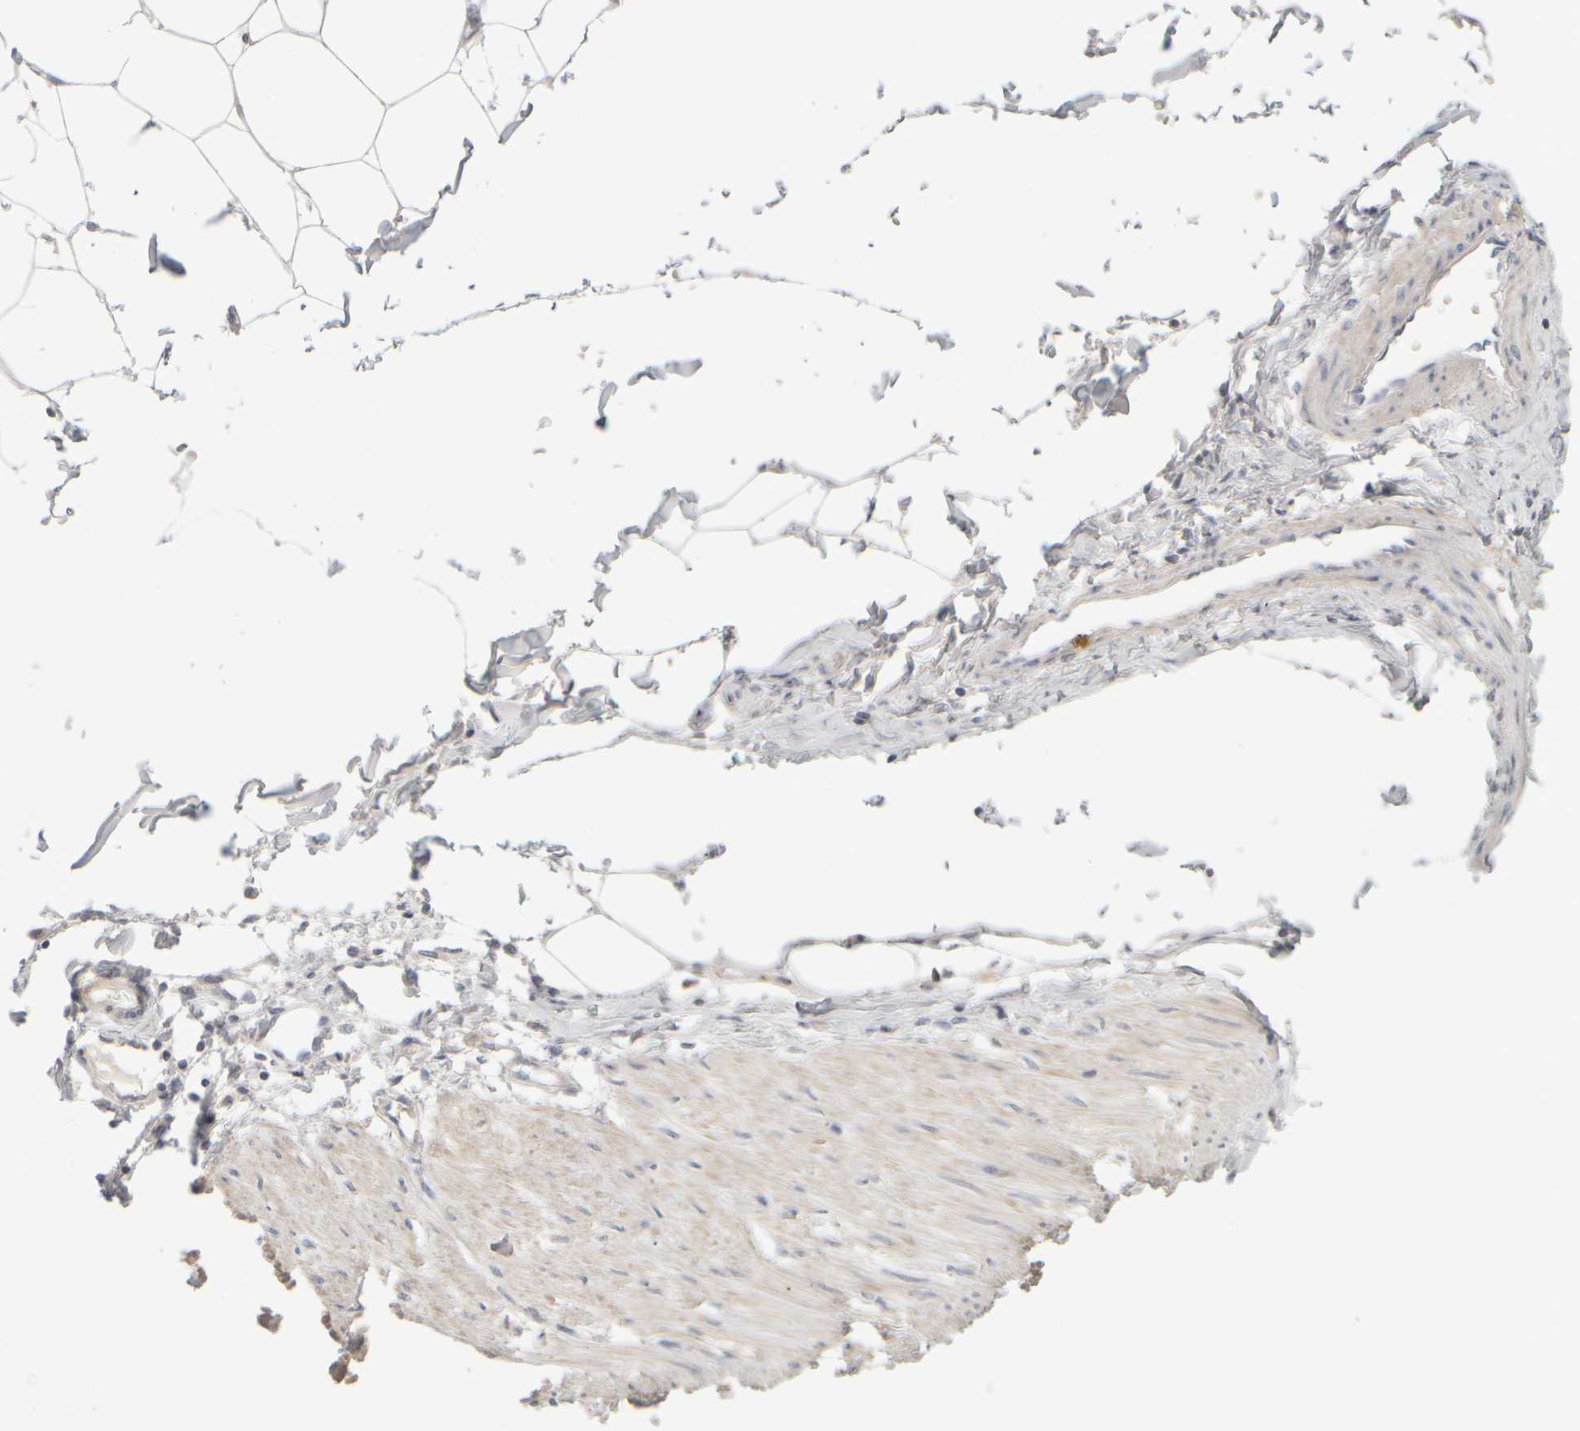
{"staining": {"intensity": "negative", "quantity": "none", "location": "none"}, "tissue": "adipose tissue", "cell_type": "Adipocytes", "image_type": "normal", "snomed": [{"axis": "morphology", "description": "Normal tissue, NOS"}, {"axis": "morphology", "description": "Adenocarcinoma, NOS"}, {"axis": "topography", "description": "Colon"}, {"axis": "topography", "description": "Peripheral nerve tissue"}], "caption": "IHC histopathology image of benign adipose tissue: human adipose tissue stained with DAB (3,3'-diaminobenzidine) reveals no significant protein staining in adipocytes.", "gene": "DCXR", "patient": {"sex": "male", "age": 14}}